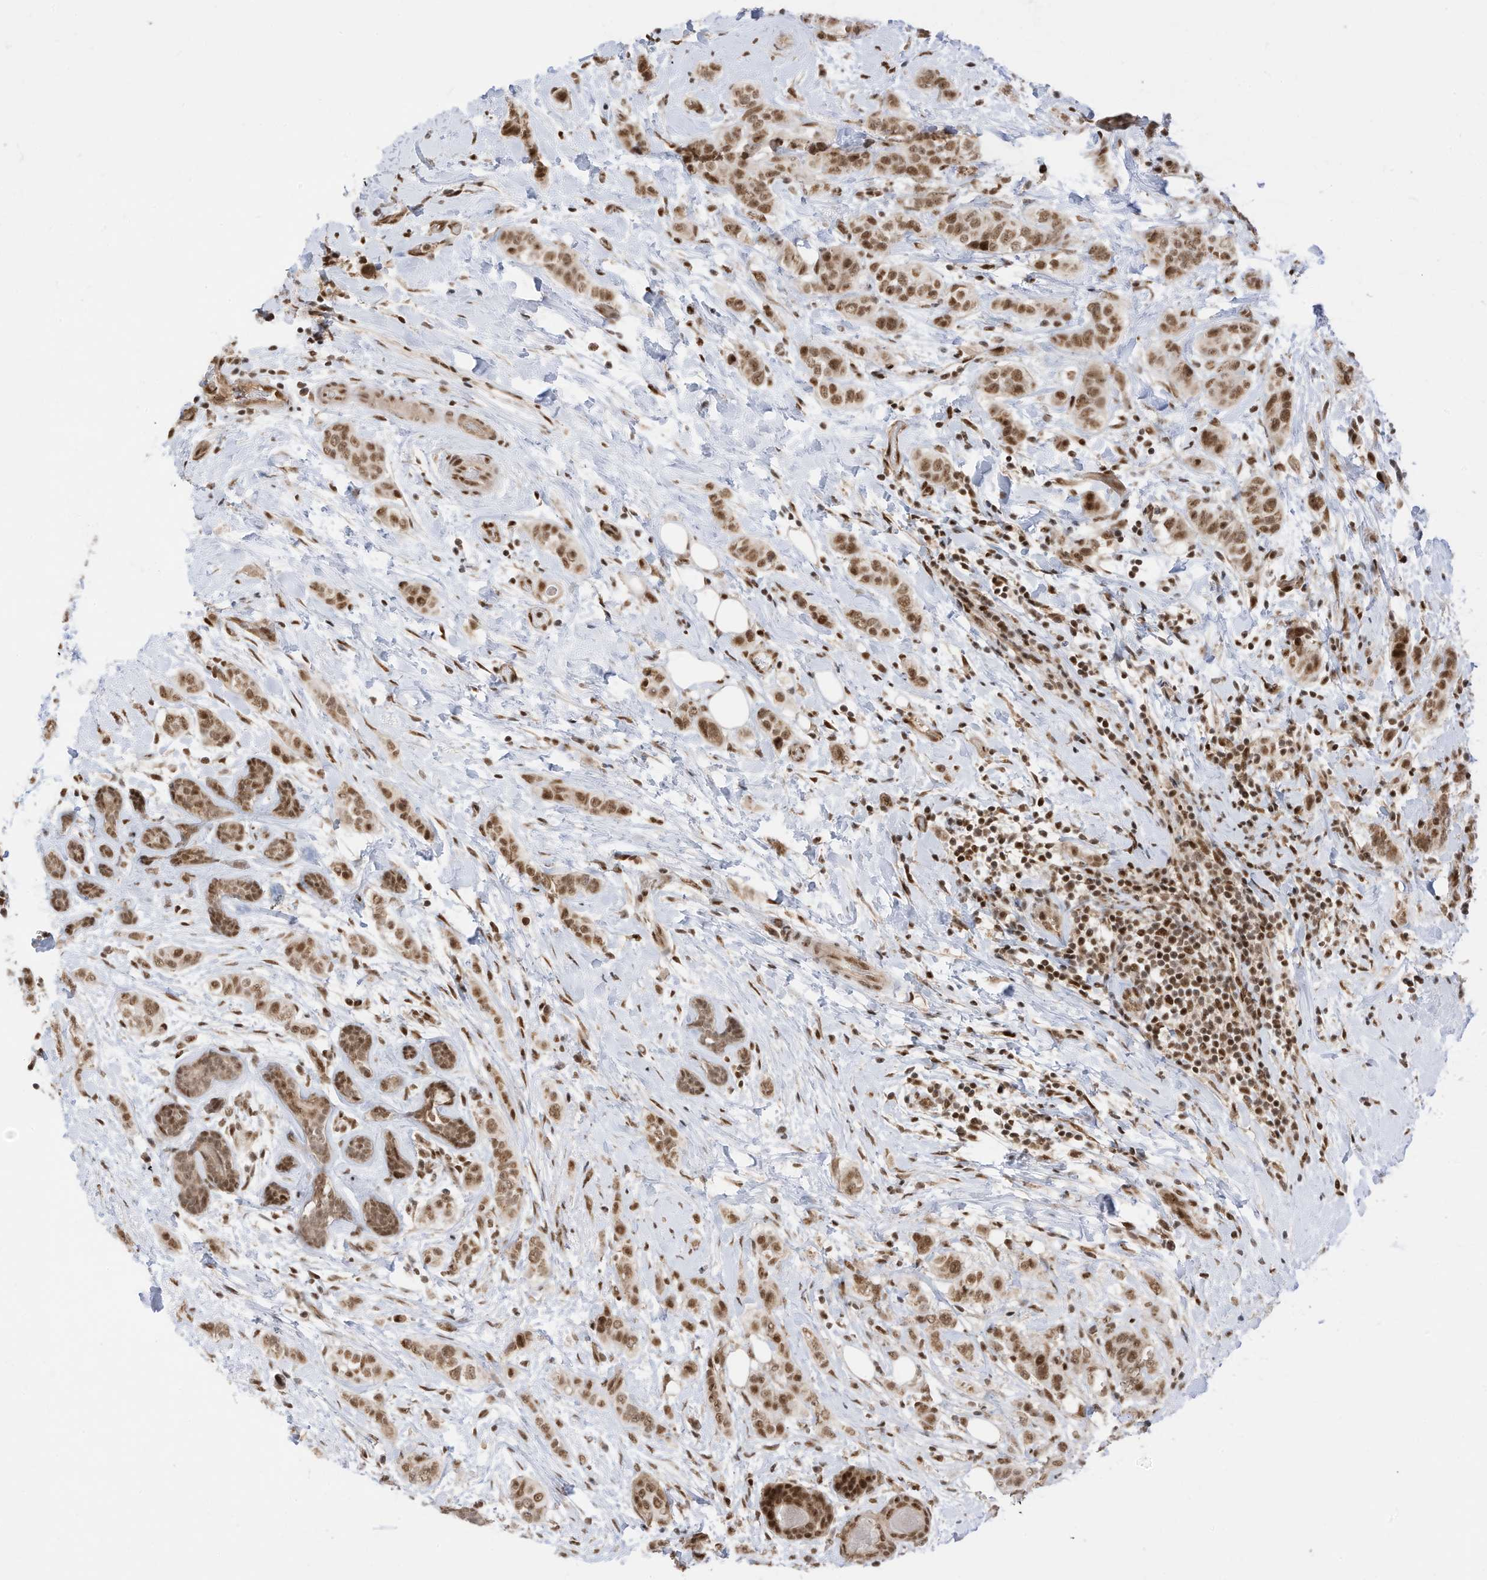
{"staining": {"intensity": "moderate", "quantity": ">75%", "location": "nuclear"}, "tissue": "breast cancer", "cell_type": "Tumor cells", "image_type": "cancer", "snomed": [{"axis": "morphology", "description": "Lobular carcinoma"}, {"axis": "topography", "description": "Breast"}], "caption": "Moderate nuclear expression is identified in approximately >75% of tumor cells in breast cancer.", "gene": "AURKAIP1", "patient": {"sex": "female", "age": 51}}